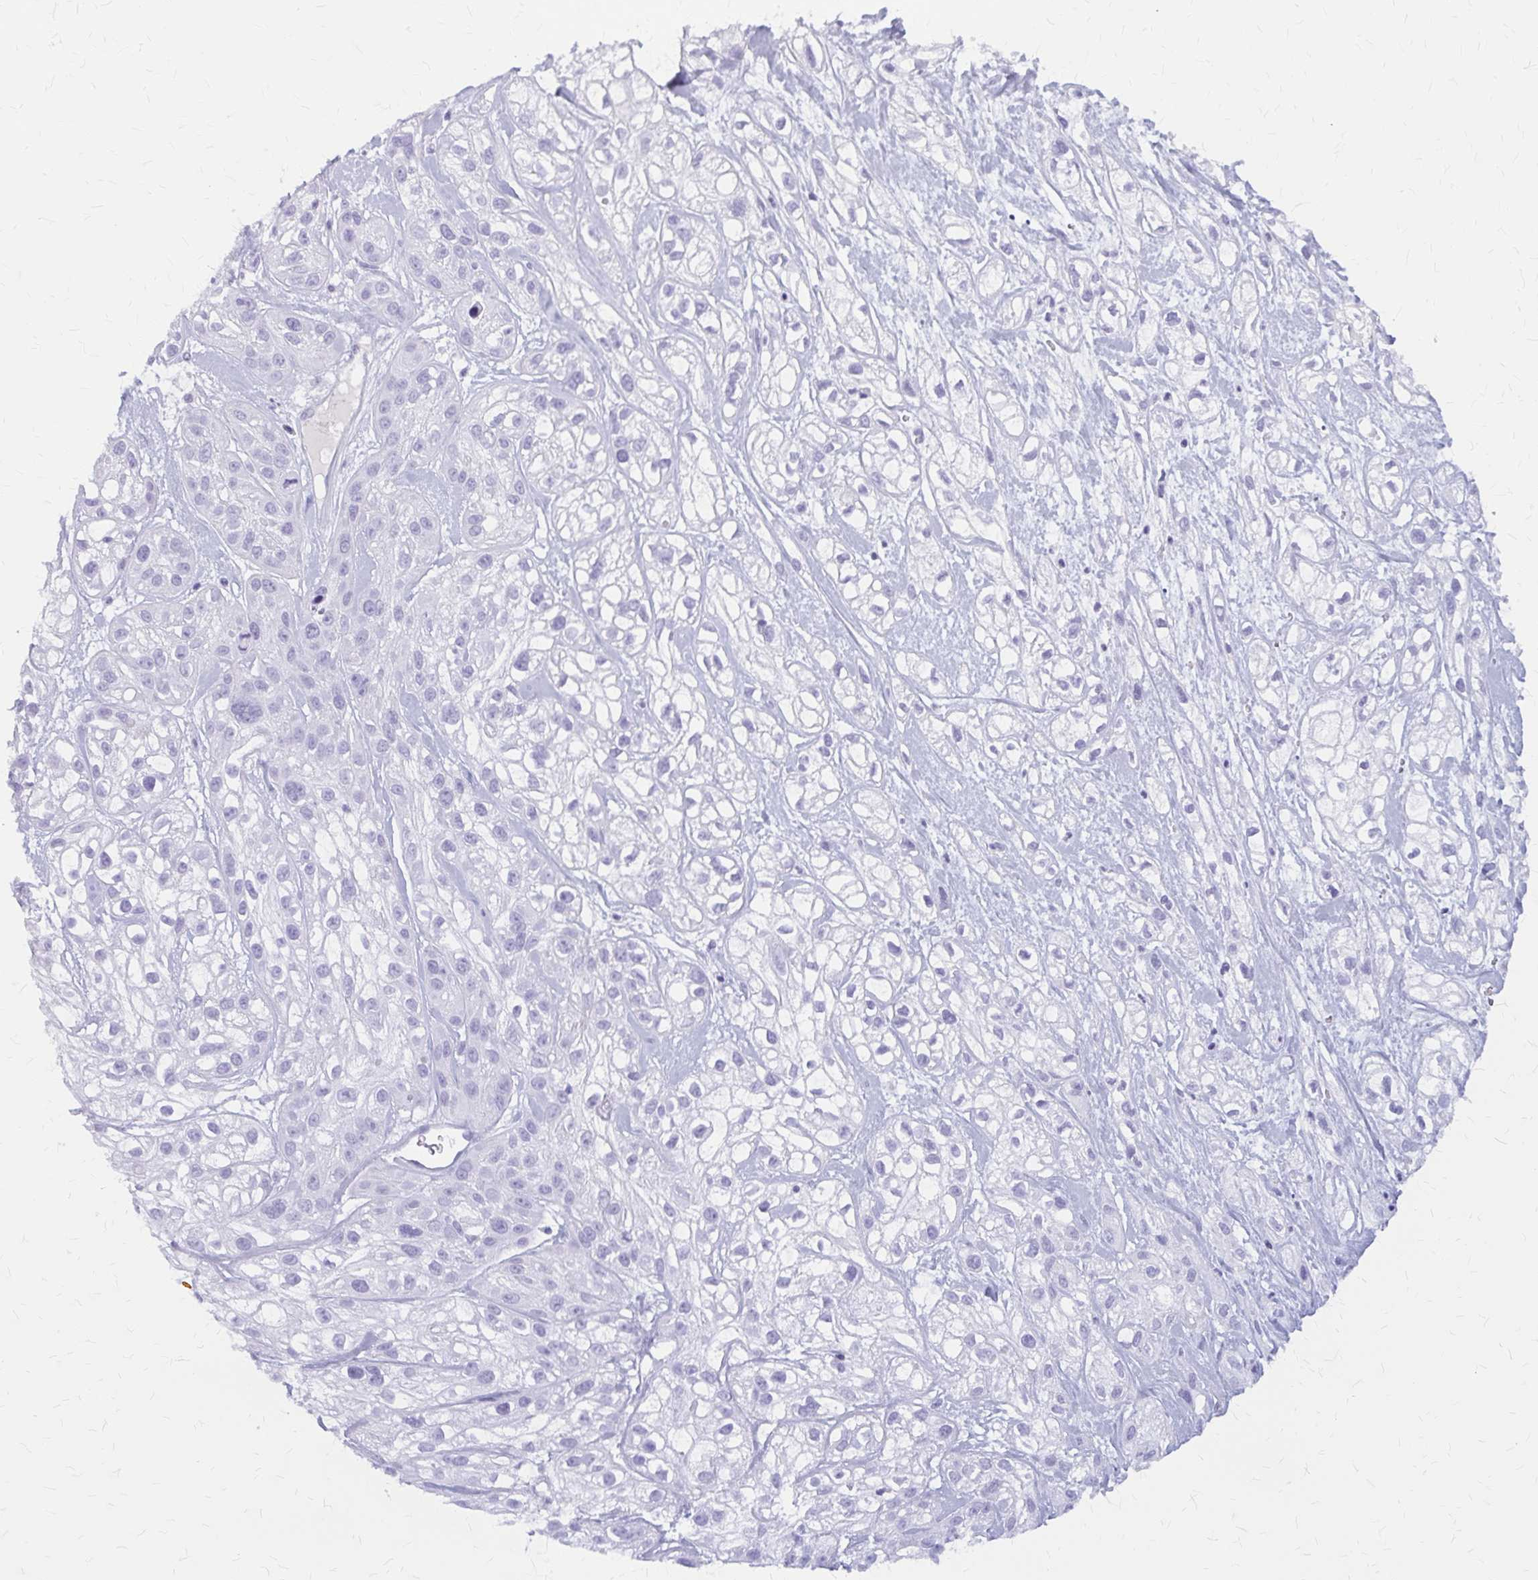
{"staining": {"intensity": "negative", "quantity": "none", "location": "none"}, "tissue": "skin cancer", "cell_type": "Tumor cells", "image_type": "cancer", "snomed": [{"axis": "morphology", "description": "Squamous cell carcinoma, NOS"}, {"axis": "topography", "description": "Skin"}], "caption": "A micrograph of human skin cancer (squamous cell carcinoma) is negative for staining in tumor cells. (DAB immunohistochemistry visualized using brightfield microscopy, high magnification).", "gene": "KLHDC7A", "patient": {"sex": "male", "age": 82}}